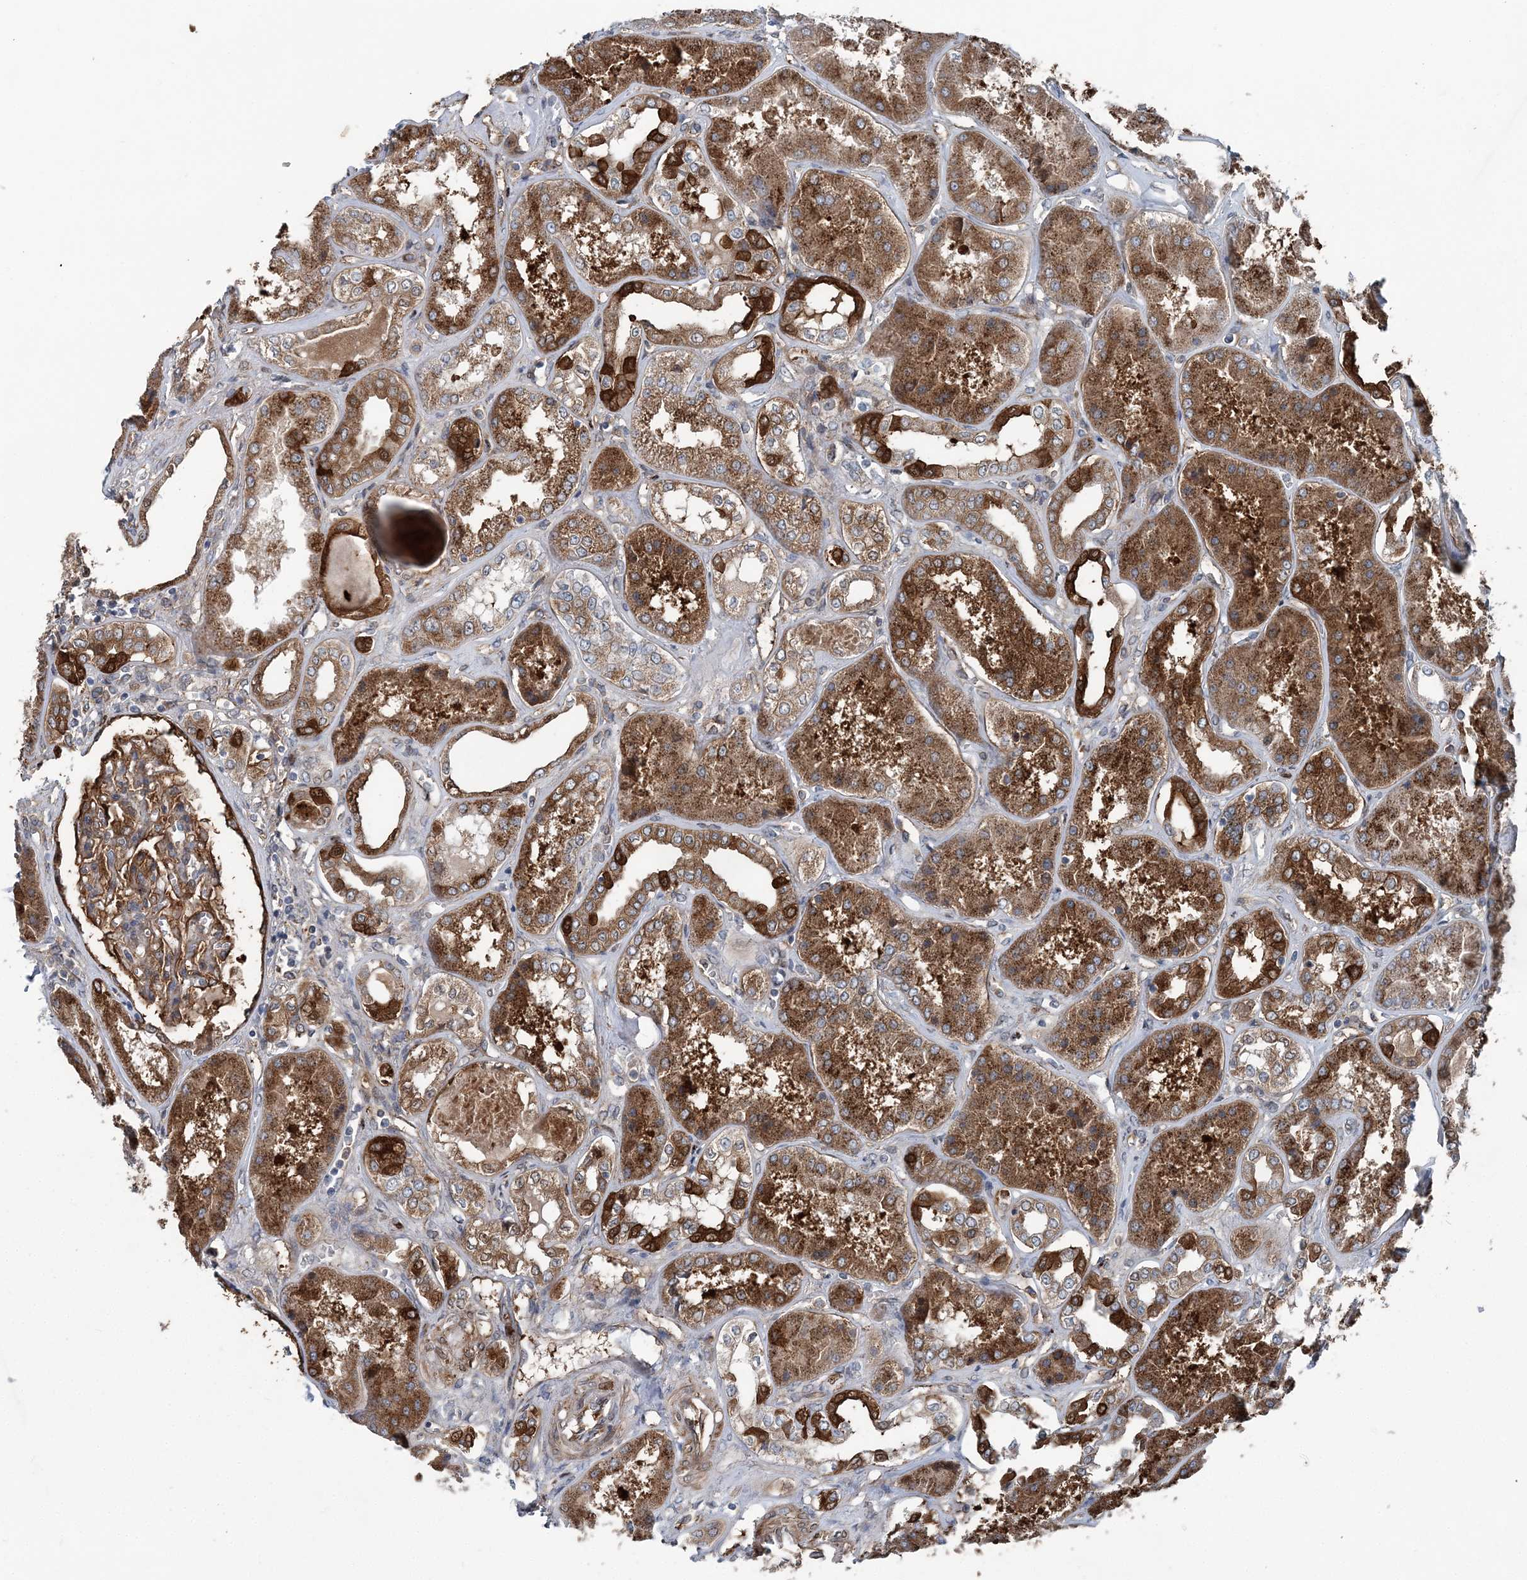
{"staining": {"intensity": "moderate", "quantity": ">75%", "location": "cytoplasmic/membranous"}, "tissue": "kidney", "cell_type": "Cells in glomeruli", "image_type": "normal", "snomed": [{"axis": "morphology", "description": "Normal tissue, NOS"}, {"axis": "topography", "description": "Kidney"}], "caption": "IHC of normal kidney demonstrates medium levels of moderate cytoplasmic/membranous positivity in approximately >75% of cells in glomeruli.", "gene": "SPOPL", "patient": {"sex": "female", "age": 56}}